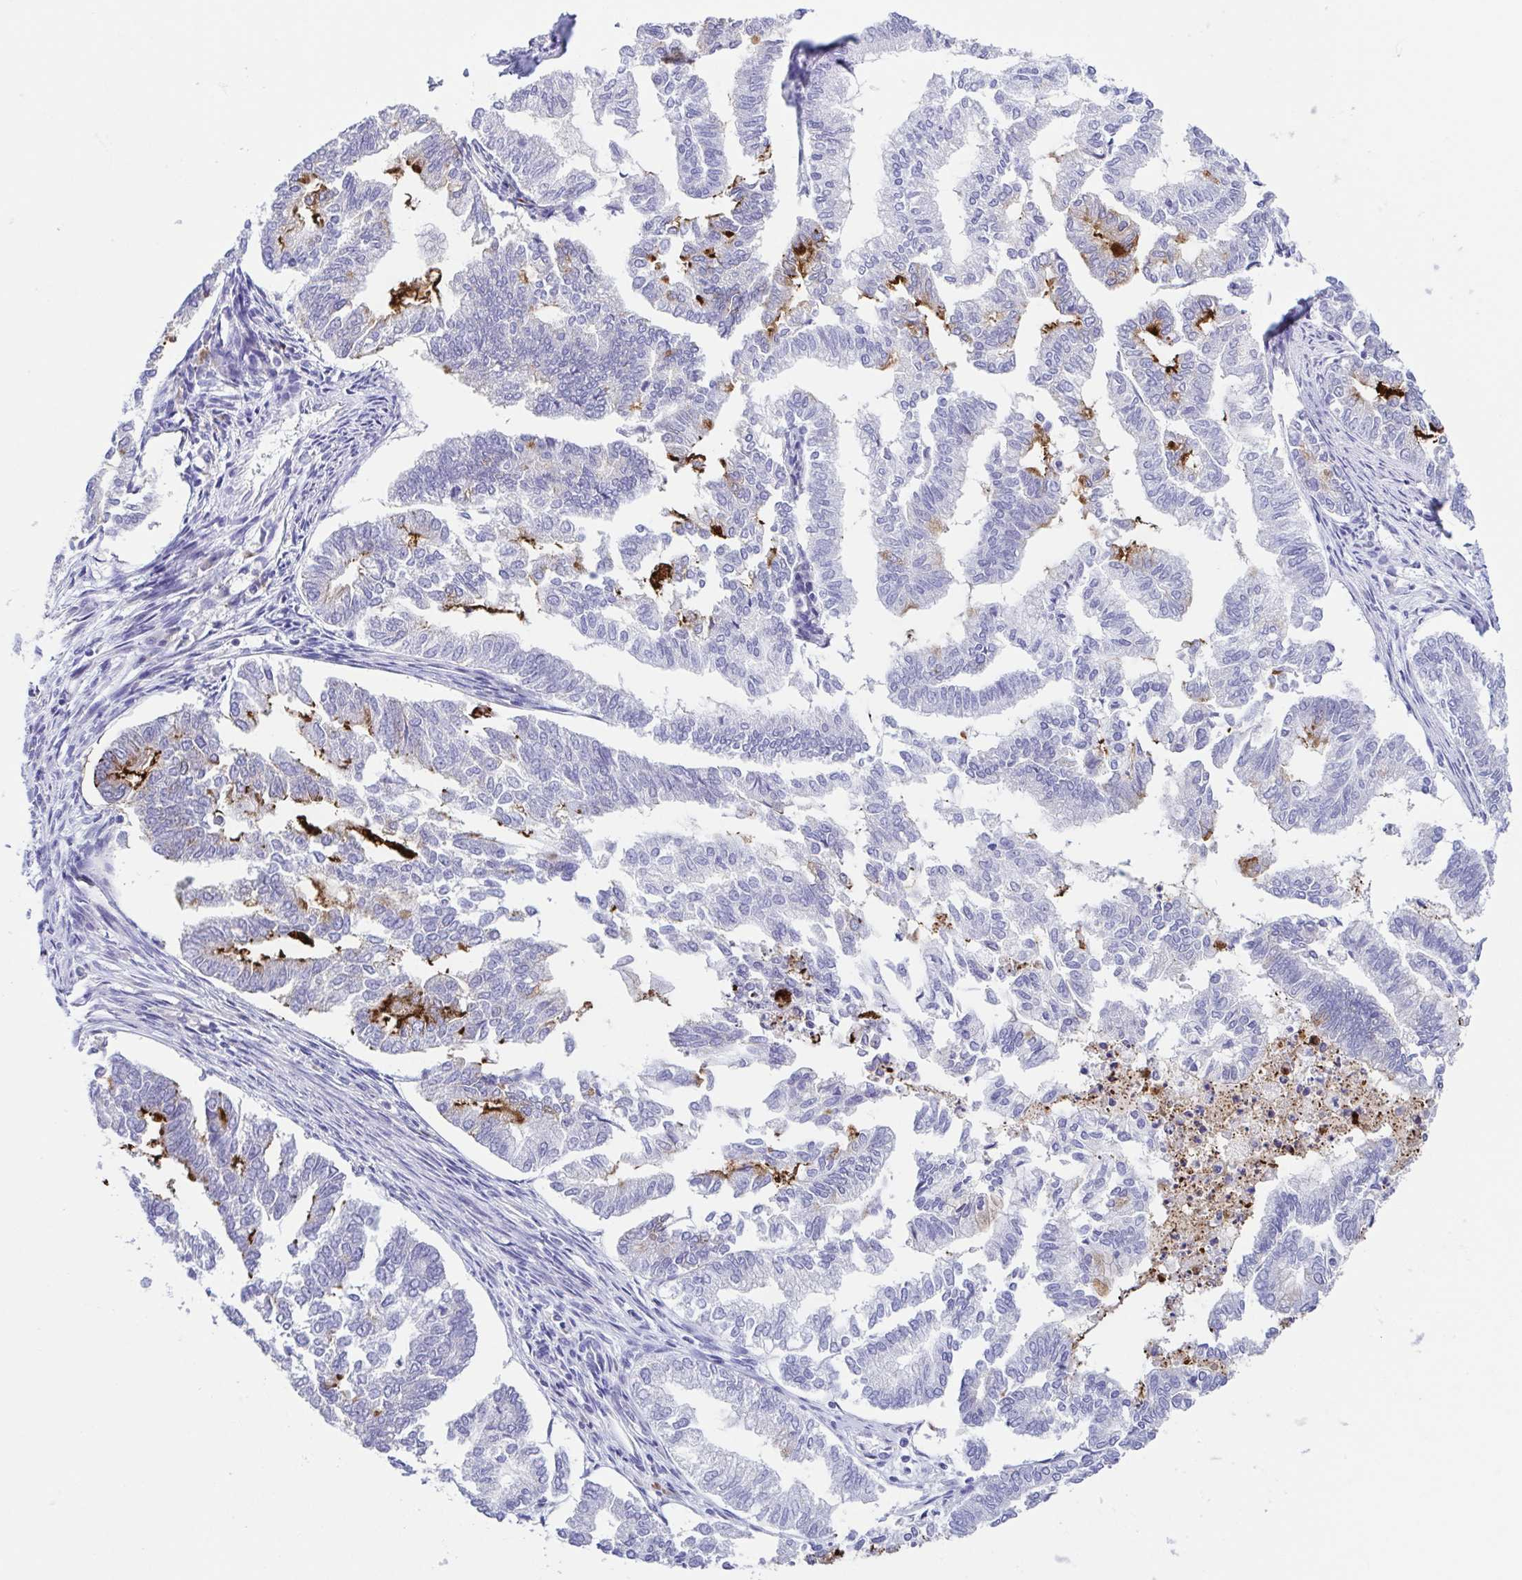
{"staining": {"intensity": "strong", "quantity": "<25%", "location": "cytoplasmic/membranous"}, "tissue": "endometrial cancer", "cell_type": "Tumor cells", "image_type": "cancer", "snomed": [{"axis": "morphology", "description": "Adenocarcinoma, NOS"}, {"axis": "topography", "description": "Endometrium"}], "caption": "Immunohistochemistry (DAB (3,3'-diaminobenzidine)) staining of human endometrial adenocarcinoma demonstrates strong cytoplasmic/membranous protein expression in approximately <25% of tumor cells.", "gene": "ARPP21", "patient": {"sex": "female", "age": 79}}